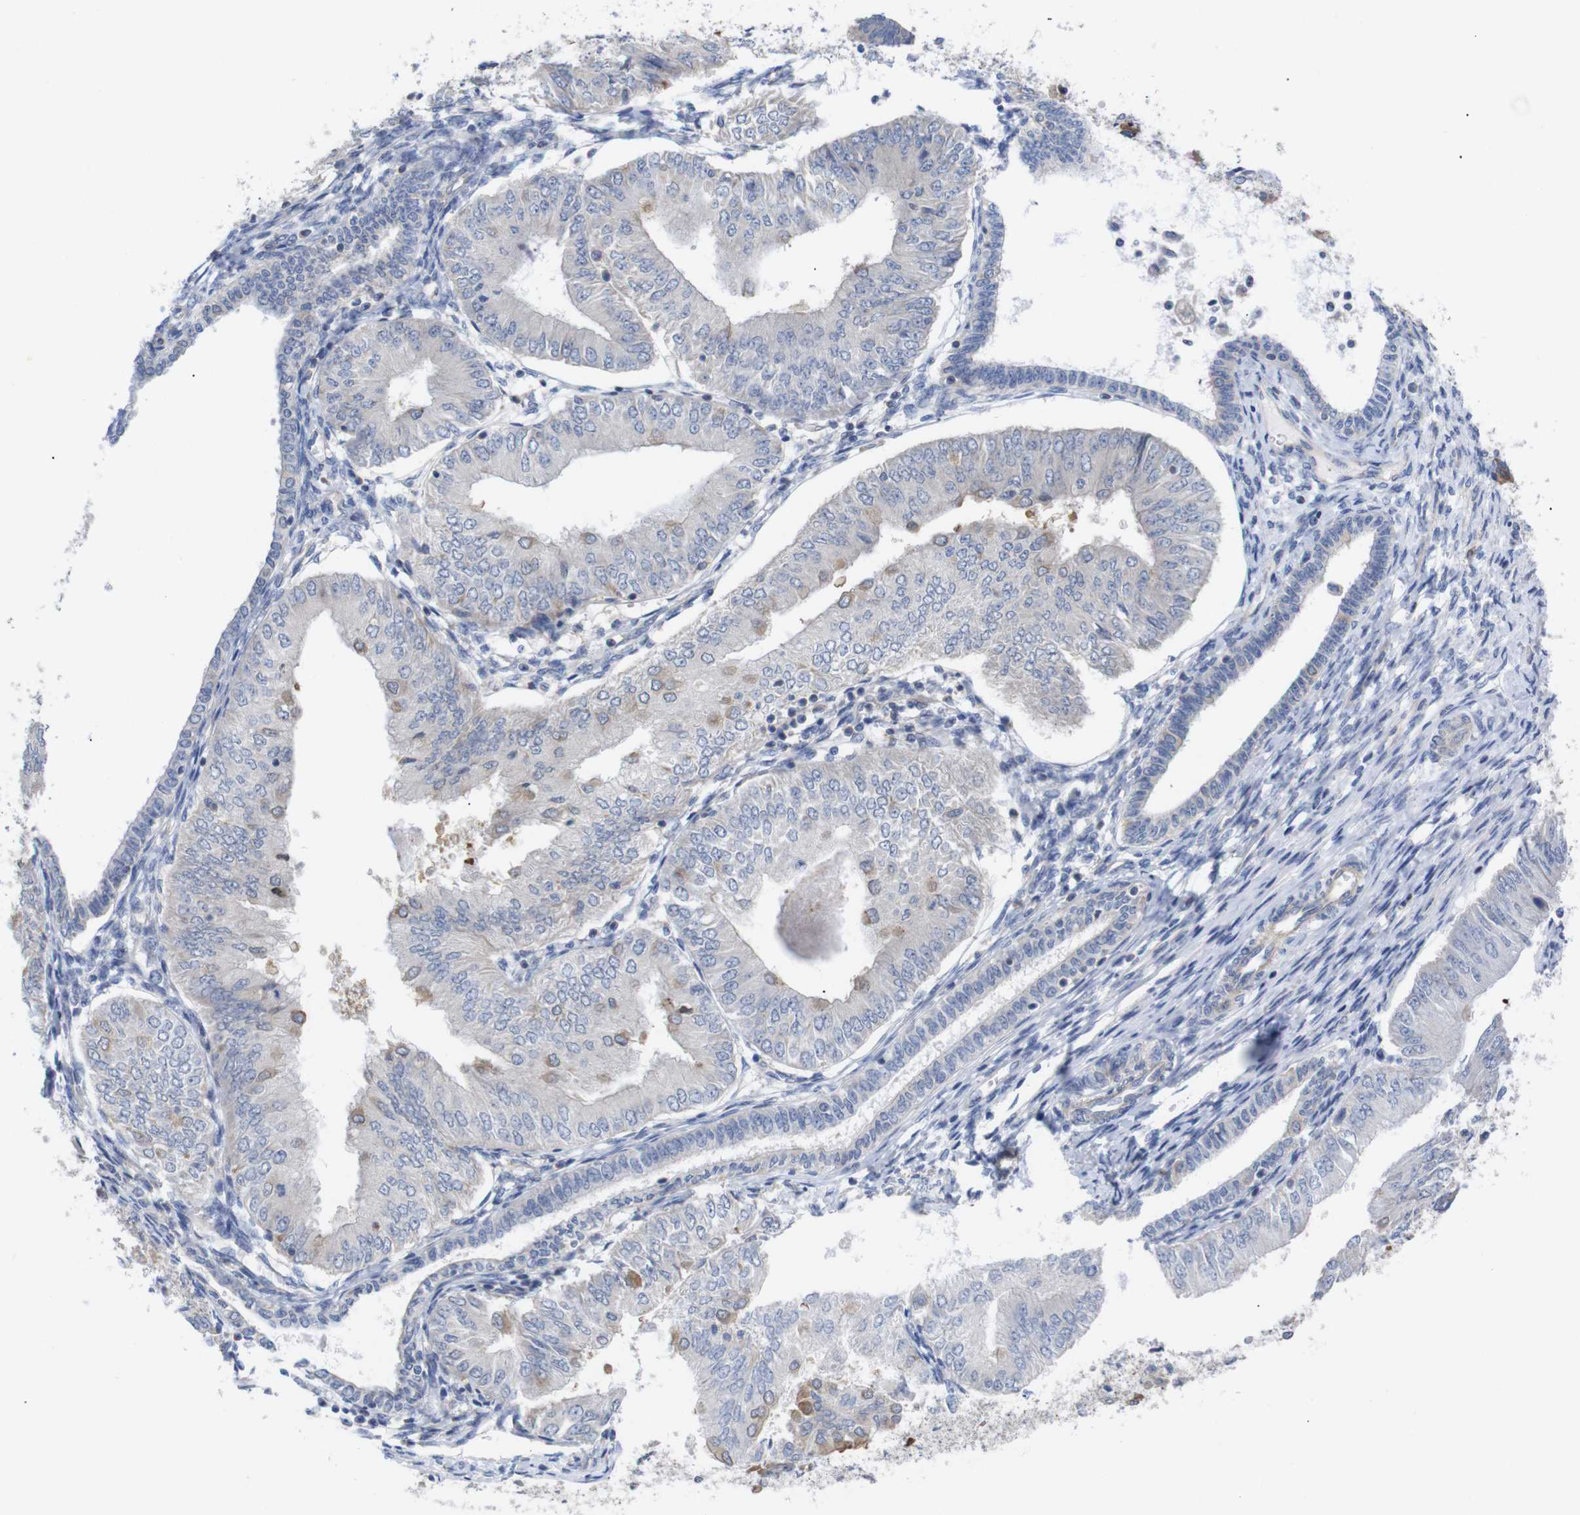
{"staining": {"intensity": "weak", "quantity": "<25%", "location": "cytoplasmic/membranous"}, "tissue": "endometrial cancer", "cell_type": "Tumor cells", "image_type": "cancer", "snomed": [{"axis": "morphology", "description": "Adenocarcinoma, NOS"}, {"axis": "topography", "description": "Endometrium"}], "caption": "IHC photomicrograph of neoplastic tissue: human endometrial cancer (adenocarcinoma) stained with DAB reveals no significant protein staining in tumor cells.", "gene": "USH1C", "patient": {"sex": "female", "age": 53}}